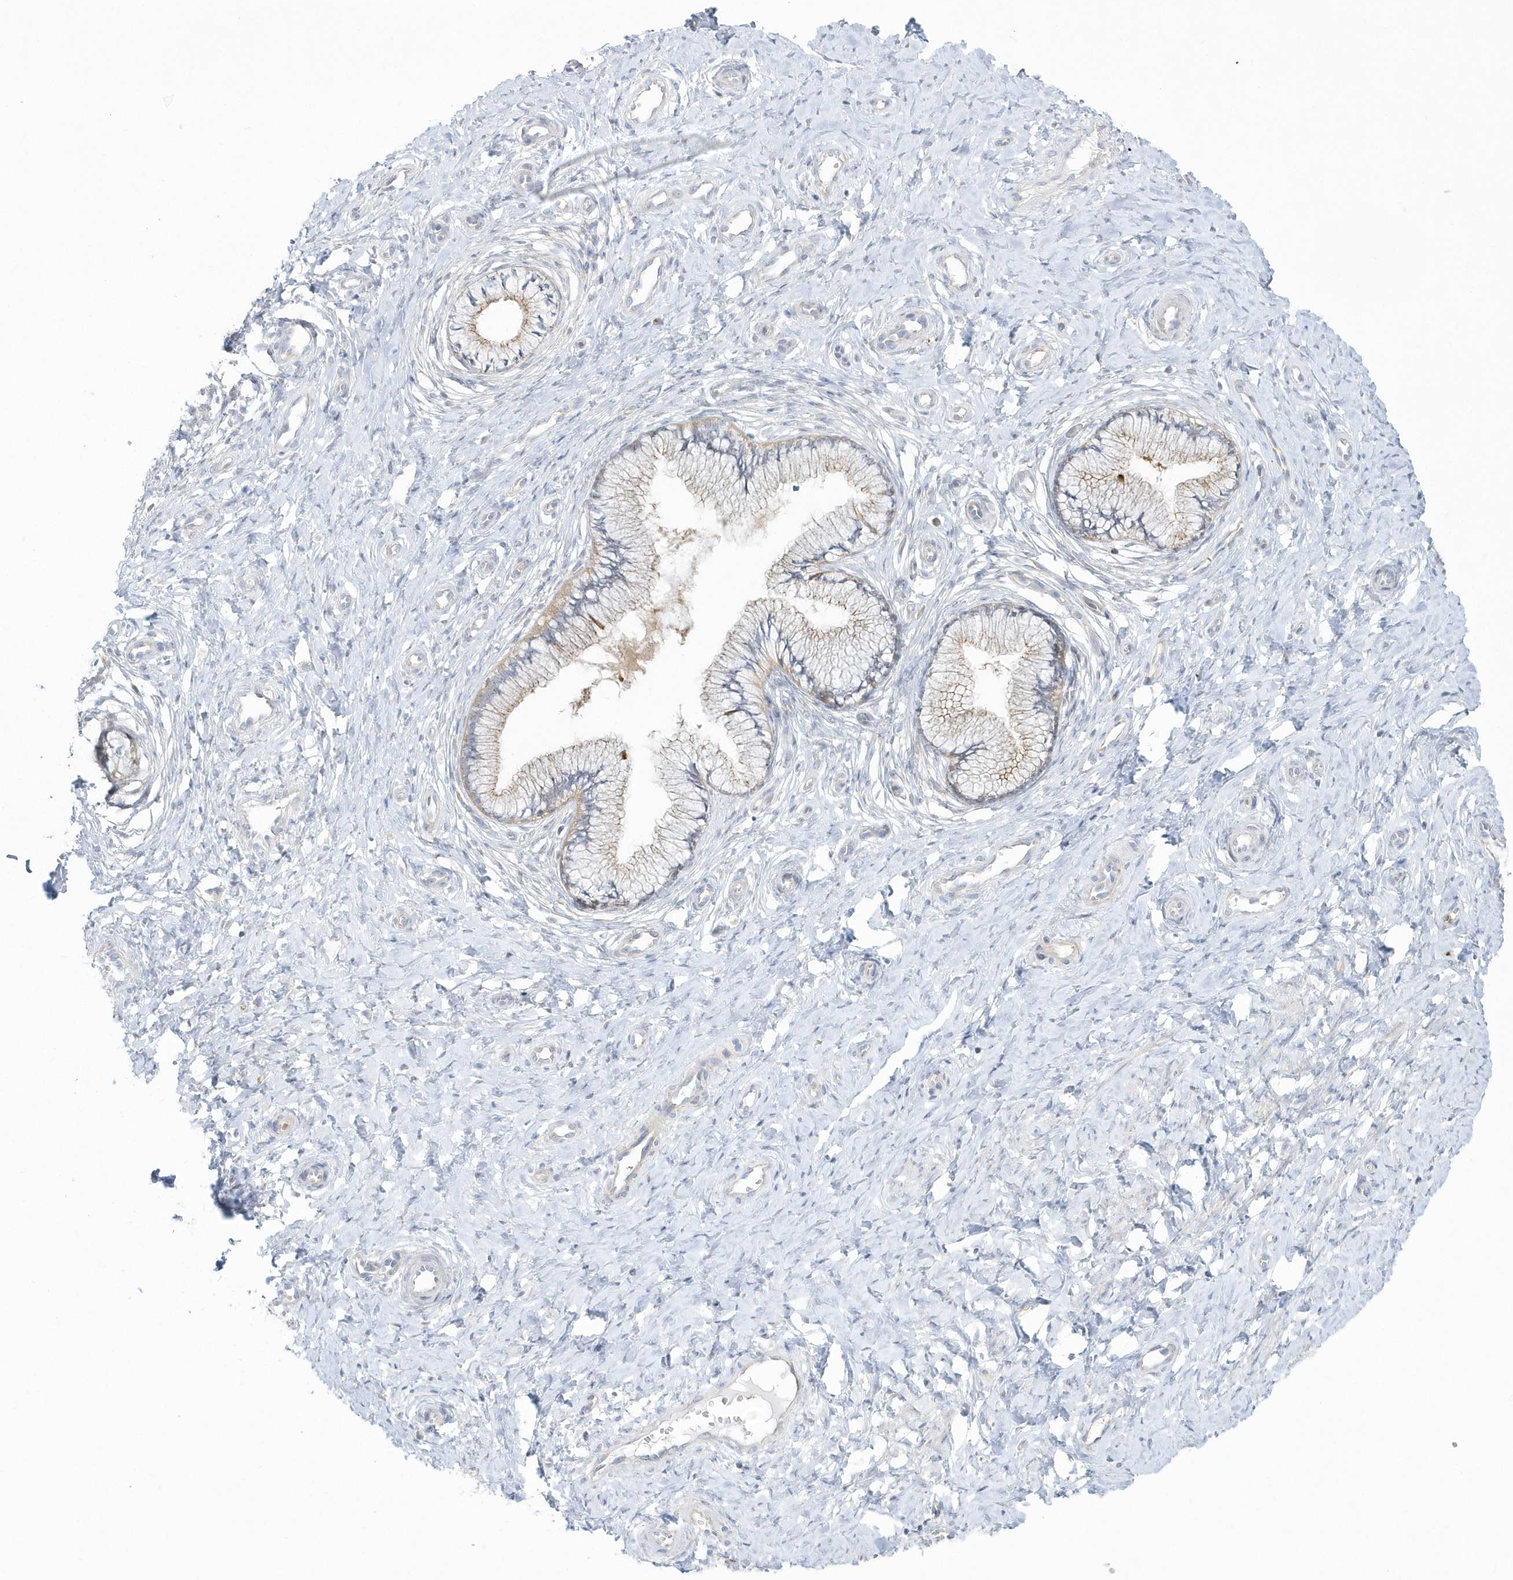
{"staining": {"intensity": "moderate", "quantity": "<25%", "location": "cytoplasmic/membranous"}, "tissue": "cervix", "cell_type": "Glandular cells", "image_type": "normal", "snomed": [{"axis": "morphology", "description": "Normal tissue, NOS"}, {"axis": "topography", "description": "Cervix"}], "caption": "Protein expression analysis of normal cervix demonstrates moderate cytoplasmic/membranous expression in approximately <25% of glandular cells. Nuclei are stained in blue.", "gene": "DNAJC18", "patient": {"sex": "female", "age": 36}}